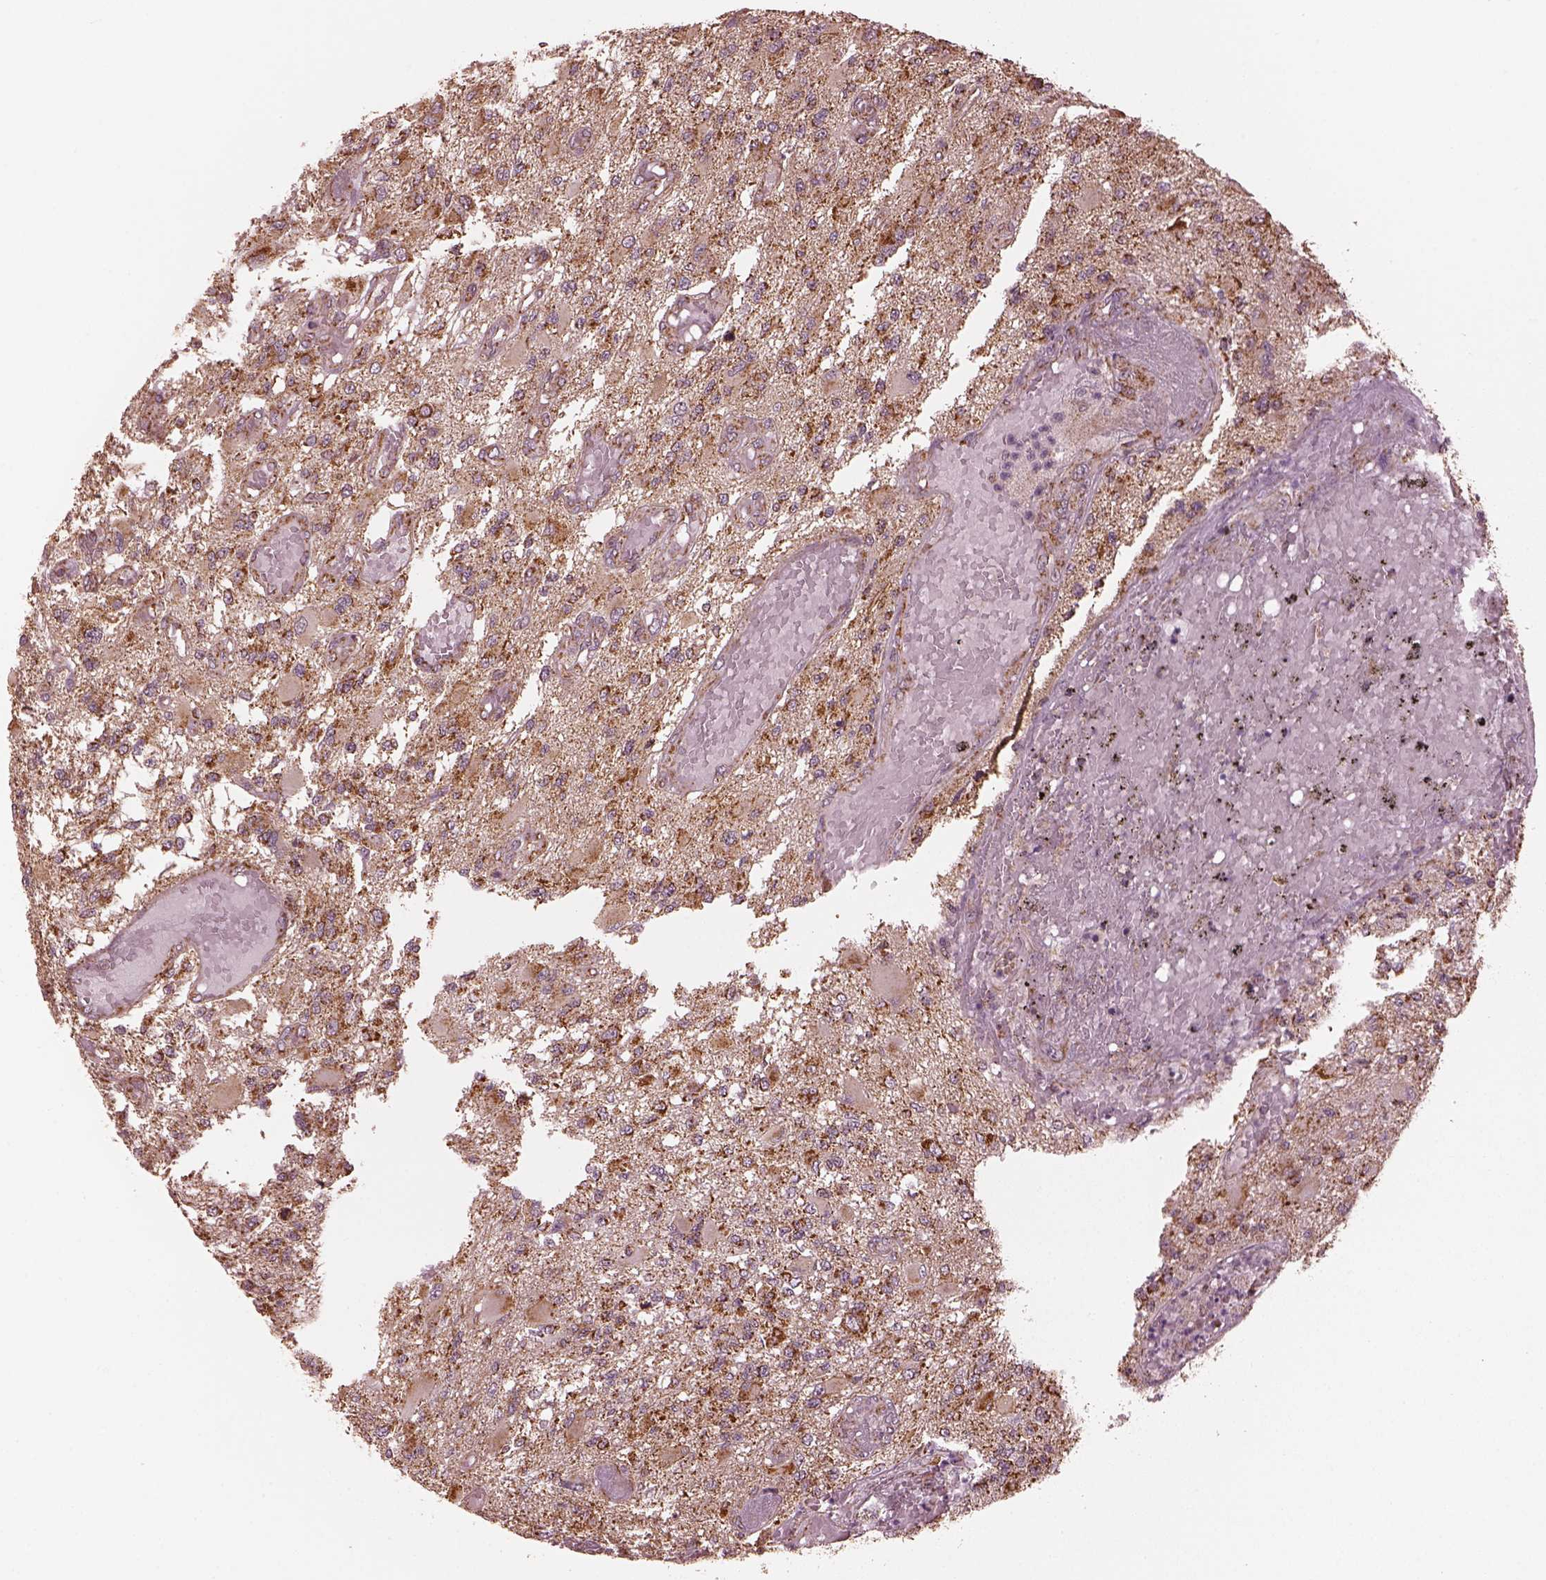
{"staining": {"intensity": "moderate", "quantity": "25%-75%", "location": "cytoplasmic/membranous"}, "tissue": "glioma", "cell_type": "Tumor cells", "image_type": "cancer", "snomed": [{"axis": "morphology", "description": "Glioma, malignant, High grade"}, {"axis": "topography", "description": "Brain"}], "caption": "The immunohistochemical stain labels moderate cytoplasmic/membranous positivity in tumor cells of malignant high-grade glioma tissue.", "gene": "NDUFB10", "patient": {"sex": "female", "age": 63}}